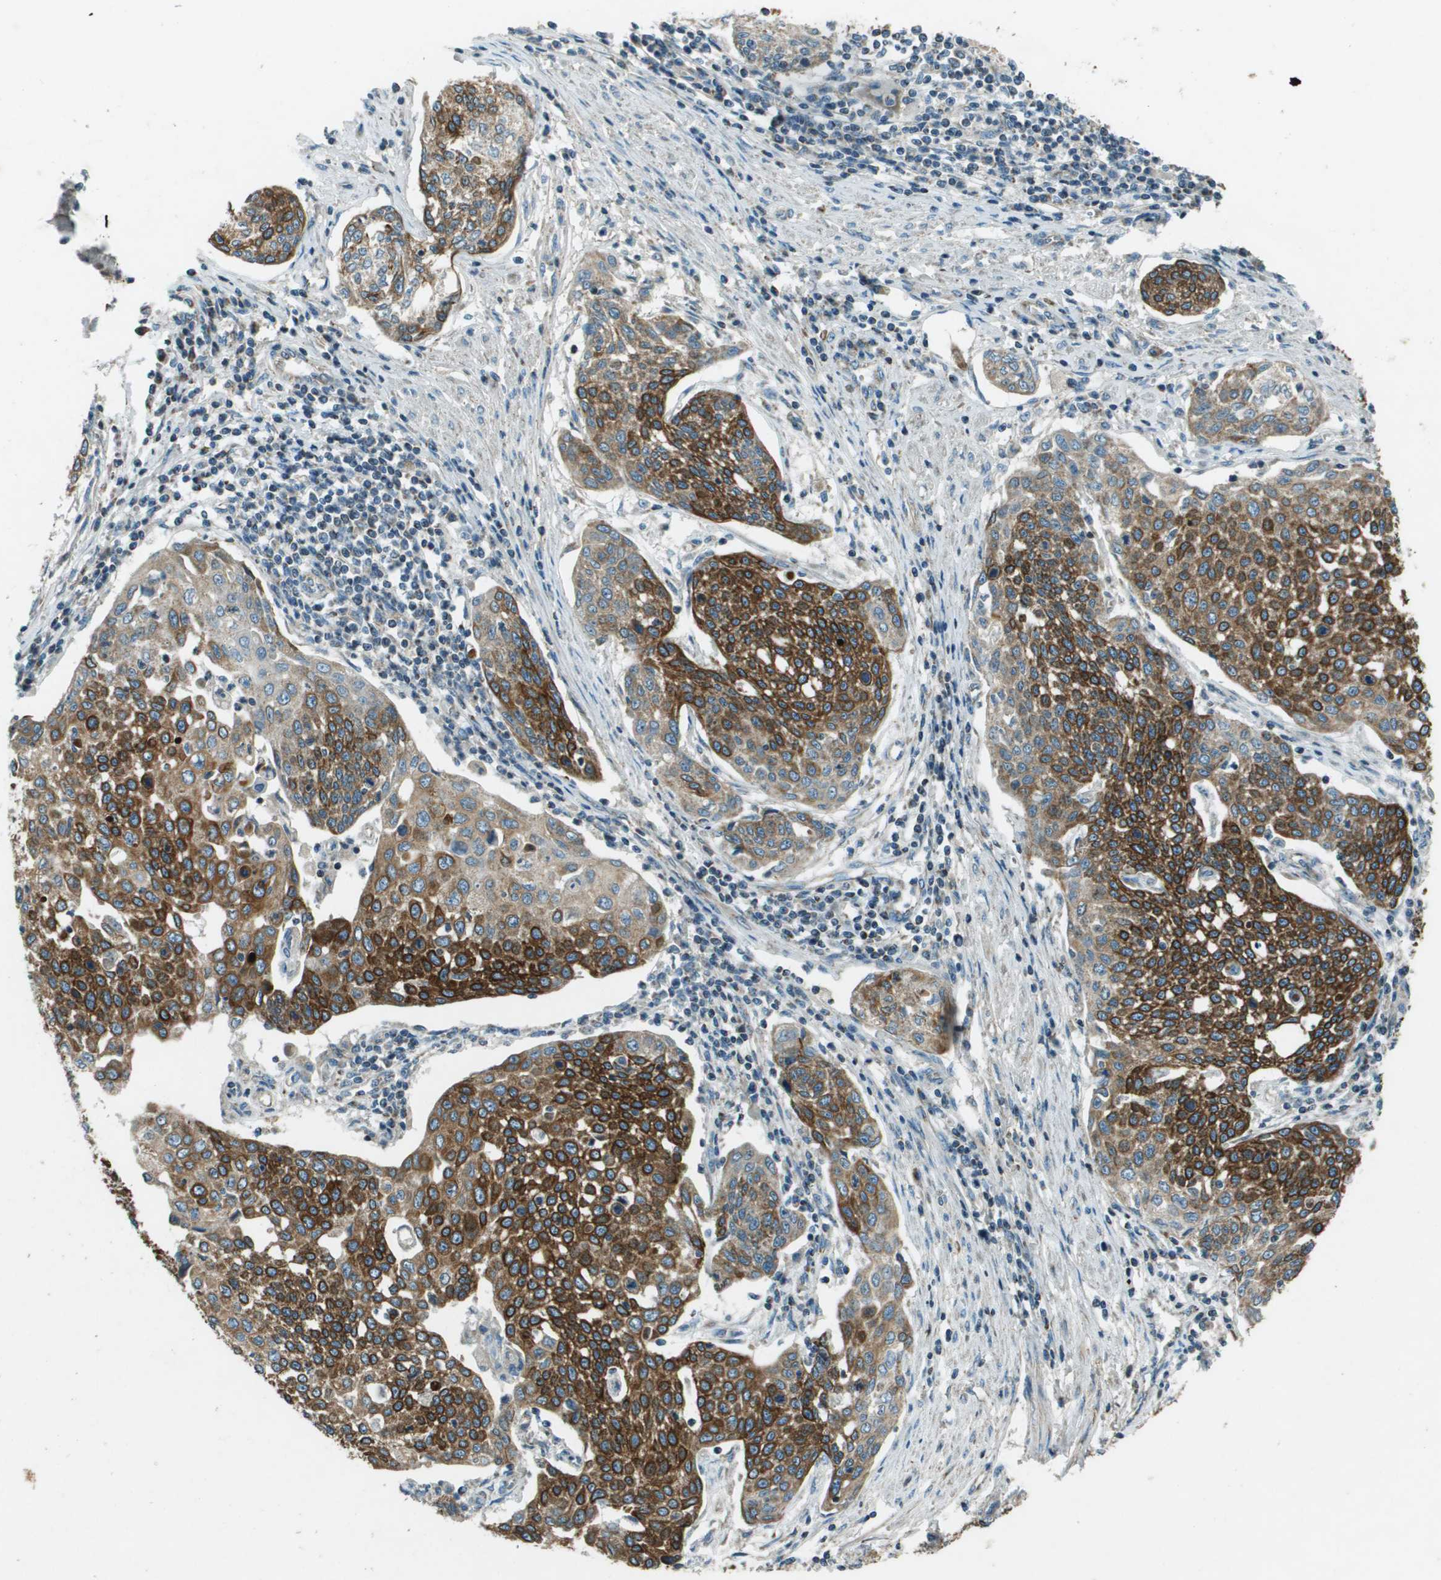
{"staining": {"intensity": "strong", "quantity": ">75%", "location": "cytoplasmic/membranous"}, "tissue": "cervical cancer", "cell_type": "Tumor cells", "image_type": "cancer", "snomed": [{"axis": "morphology", "description": "Squamous cell carcinoma, NOS"}, {"axis": "topography", "description": "Cervix"}], "caption": "IHC micrograph of human cervical squamous cell carcinoma stained for a protein (brown), which exhibits high levels of strong cytoplasmic/membranous positivity in approximately >75% of tumor cells.", "gene": "MIGA1", "patient": {"sex": "female", "age": 34}}